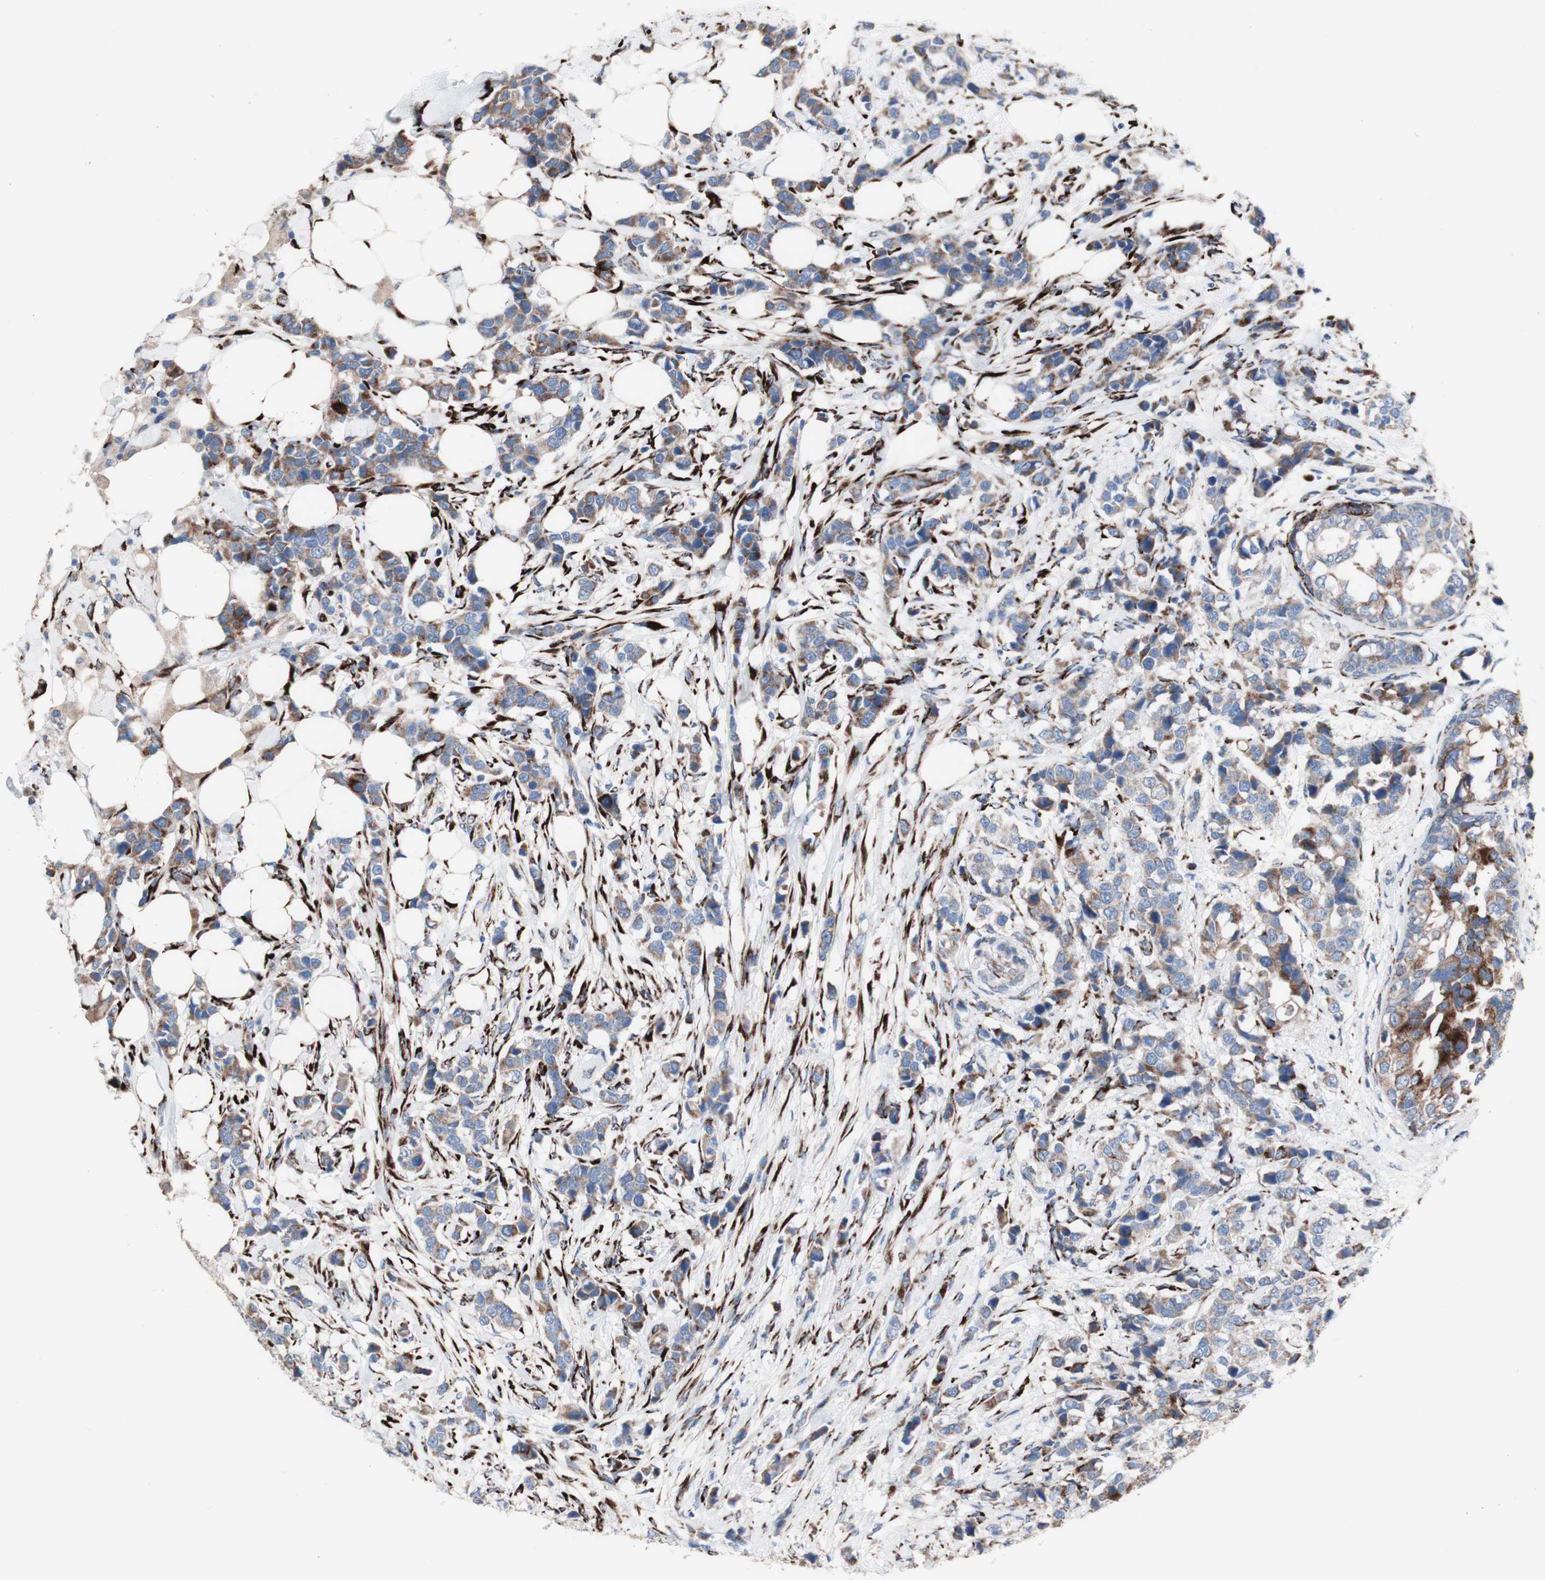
{"staining": {"intensity": "strong", "quantity": ">75%", "location": "cytoplasmic/membranous"}, "tissue": "breast cancer", "cell_type": "Tumor cells", "image_type": "cancer", "snomed": [{"axis": "morphology", "description": "Normal tissue, NOS"}, {"axis": "morphology", "description": "Duct carcinoma"}, {"axis": "topography", "description": "Breast"}], "caption": "Approximately >75% of tumor cells in breast infiltrating ductal carcinoma exhibit strong cytoplasmic/membranous protein positivity as visualized by brown immunohistochemical staining.", "gene": "AGPAT5", "patient": {"sex": "female", "age": 50}}